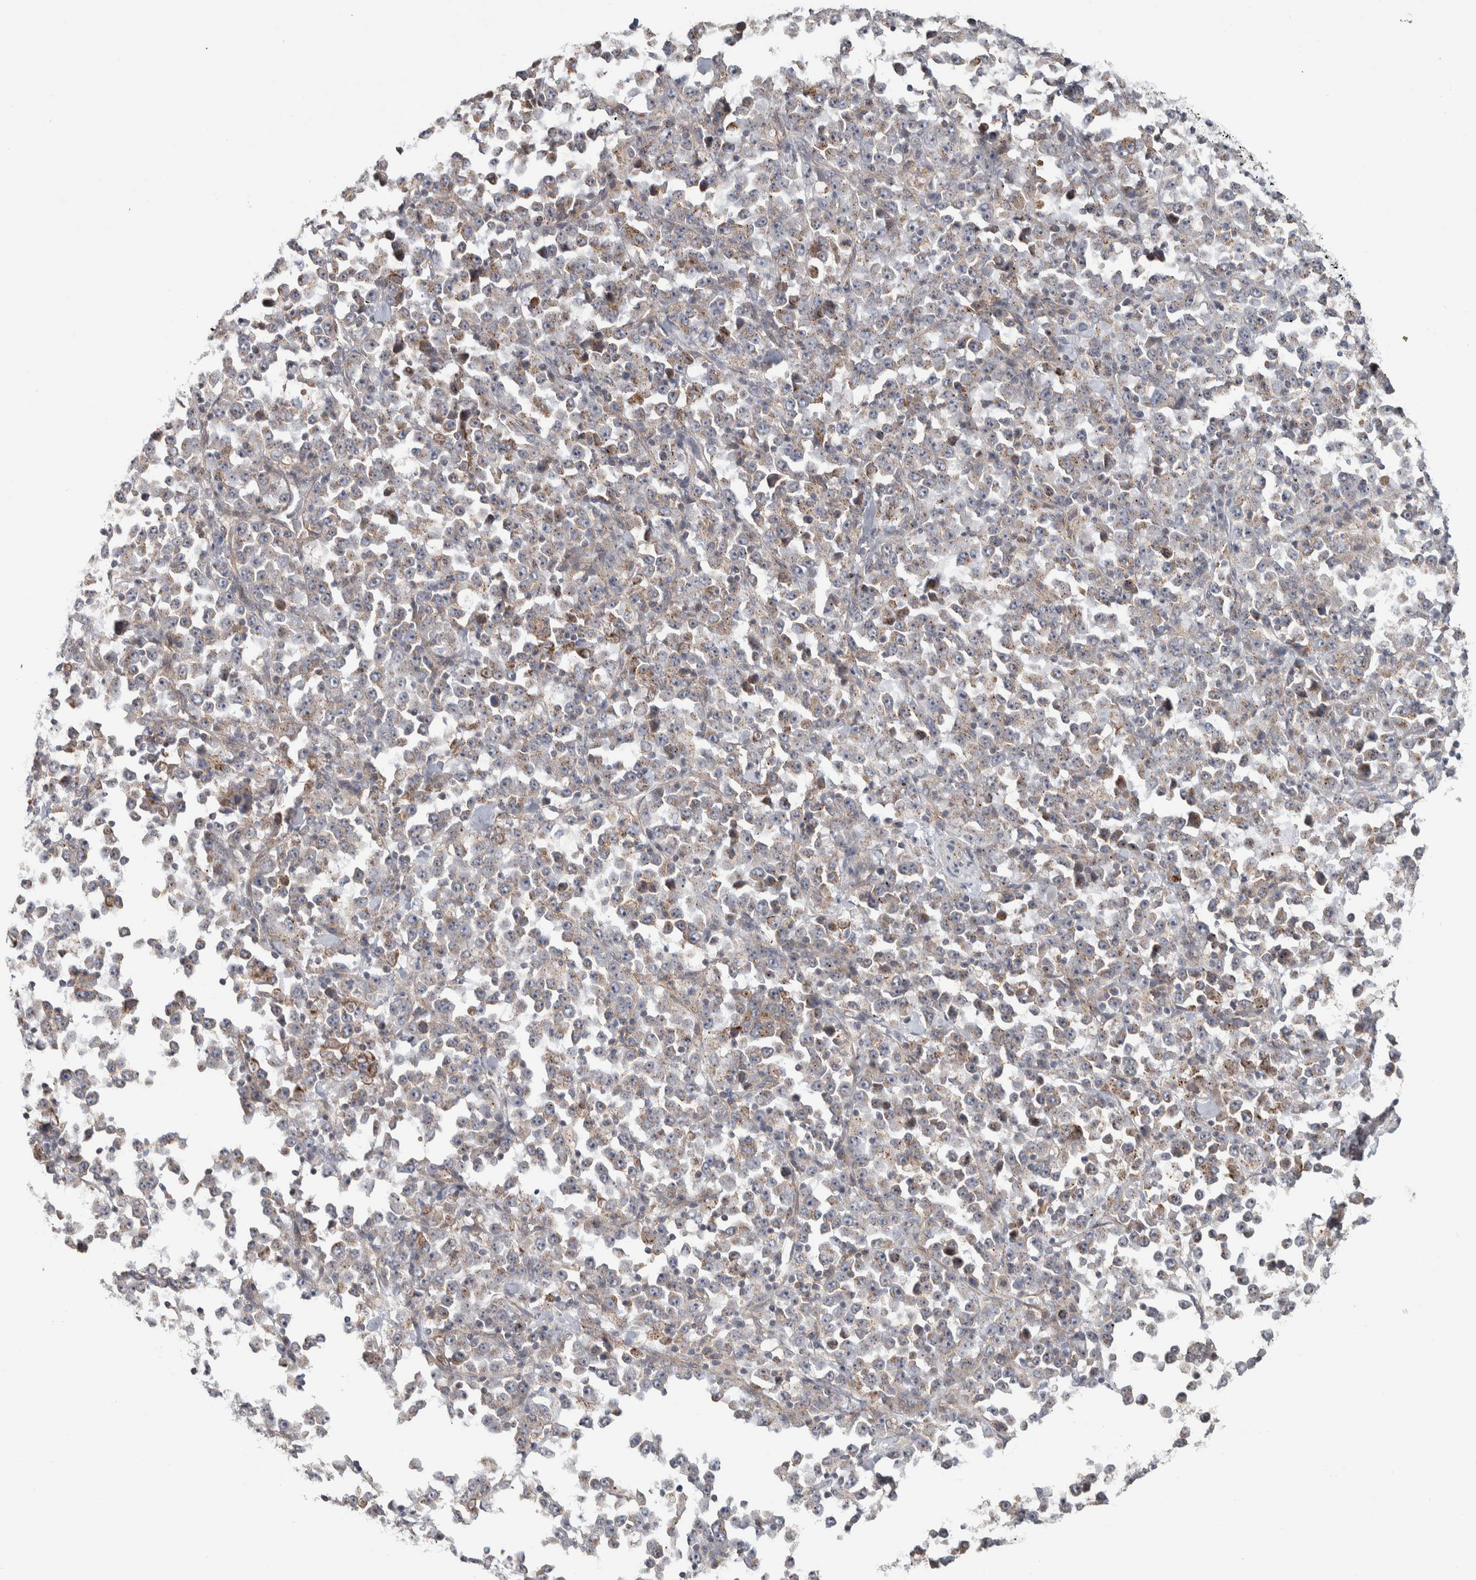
{"staining": {"intensity": "weak", "quantity": "<25%", "location": "cytoplasmic/membranous"}, "tissue": "stomach cancer", "cell_type": "Tumor cells", "image_type": "cancer", "snomed": [{"axis": "morphology", "description": "Normal tissue, NOS"}, {"axis": "morphology", "description": "Adenocarcinoma, NOS"}, {"axis": "topography", "description": "Stomach, upper"}, {"axis": "topography", "description": "Stomach"}], "caption": "Immunohistochemical staining of human stomach adenocarcinoma shows no significant staining in tumor cells. The staining is performed using DAB brown chromogen with nuclei counter-stained in using hematoxylin.", "gene": "CHMP4C", "patient": {"sex": "male", "age": 59}}